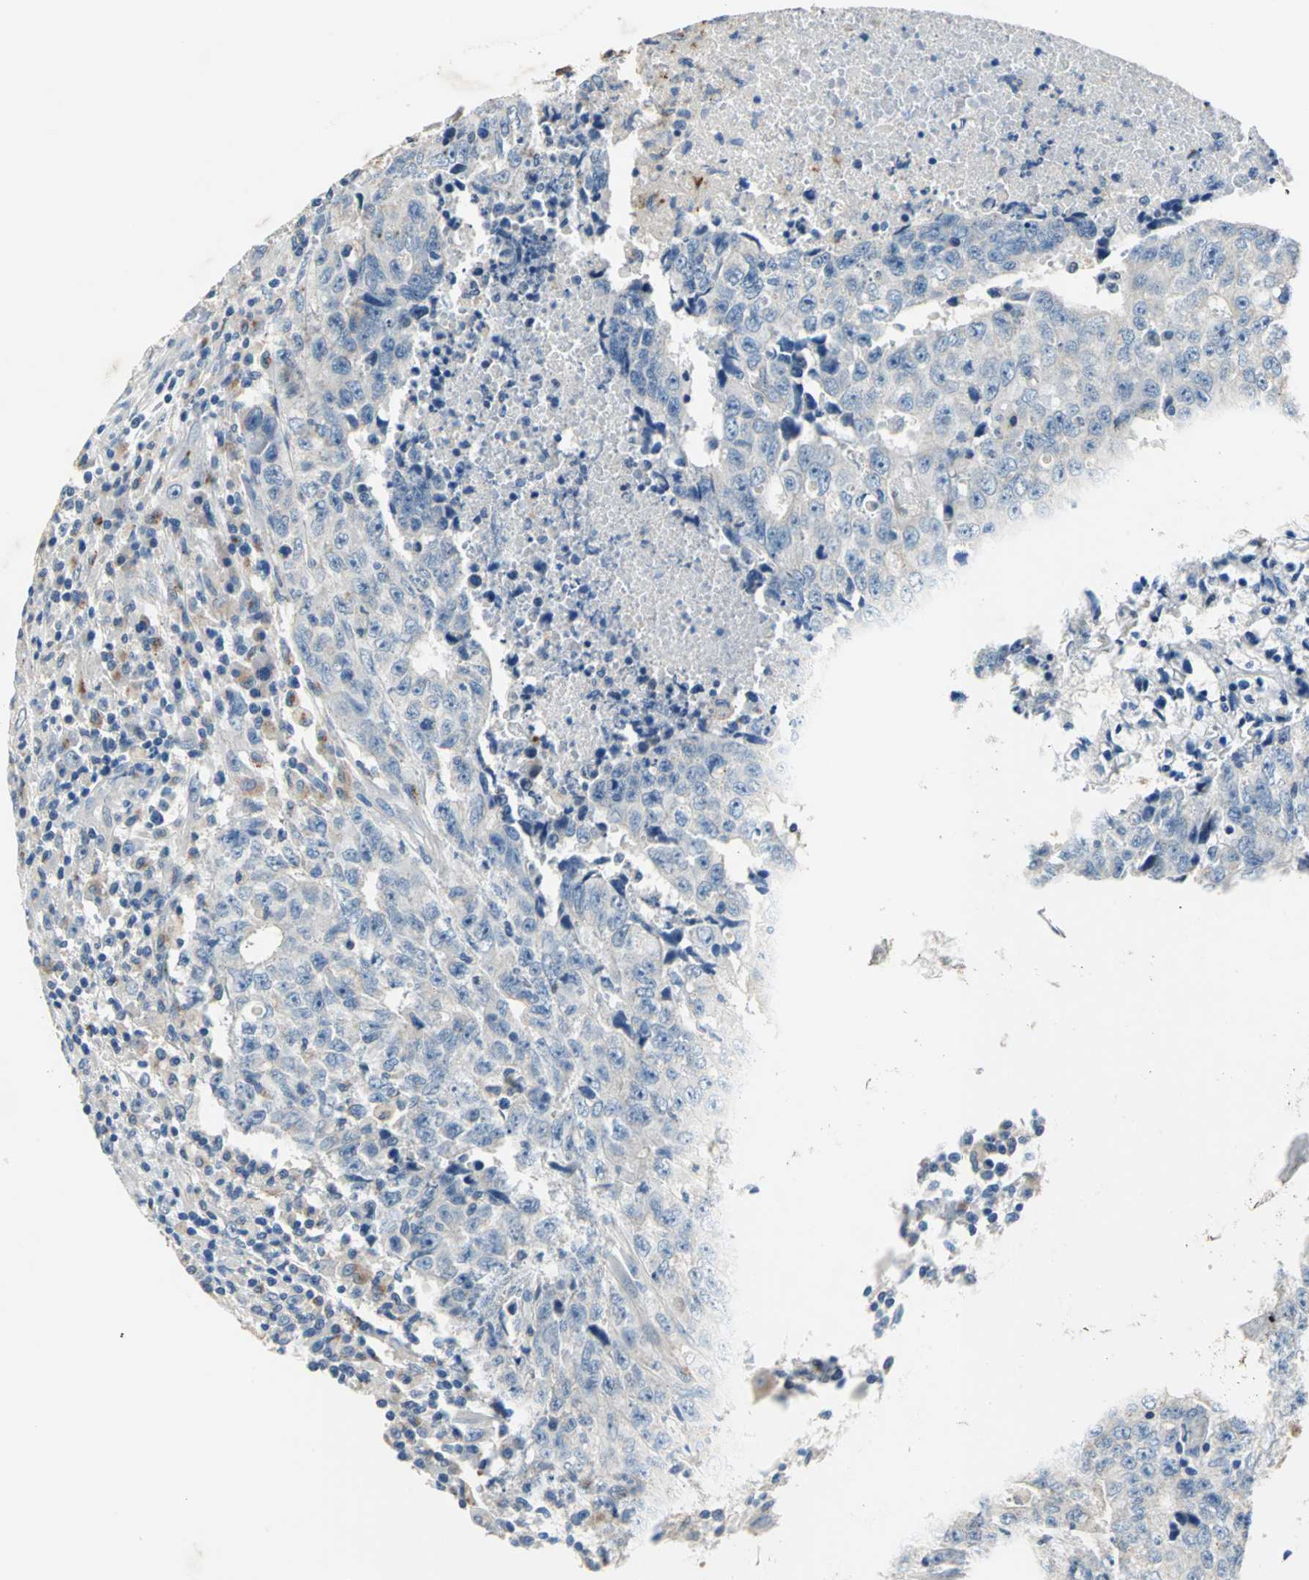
{"staining": {"intensity": "negative", "quantity": "none", "location": "none"}, "tissue": "testis cancer", "cell_type": "Tumor cells", "image_type": "cancer", "snomed": [{"axis": "morphology", "description": "Necrosis, NOS"}, {"axis": "morphology", "description": "Carcinoma, Embryonal, NOS"}, {"axis": "topography", "description": "Testis"}], "caption": "Immunohistochemical staining of testis cancer reveals no significant expression in tumor cells. Brightfield microscopy of immunohistochemistry (IHC) stained with DAB (brown) and hematoxylin (blue), captured at high magnification.", "gene": "RASD2", "patient": {"sex": "male", "age": 19}}